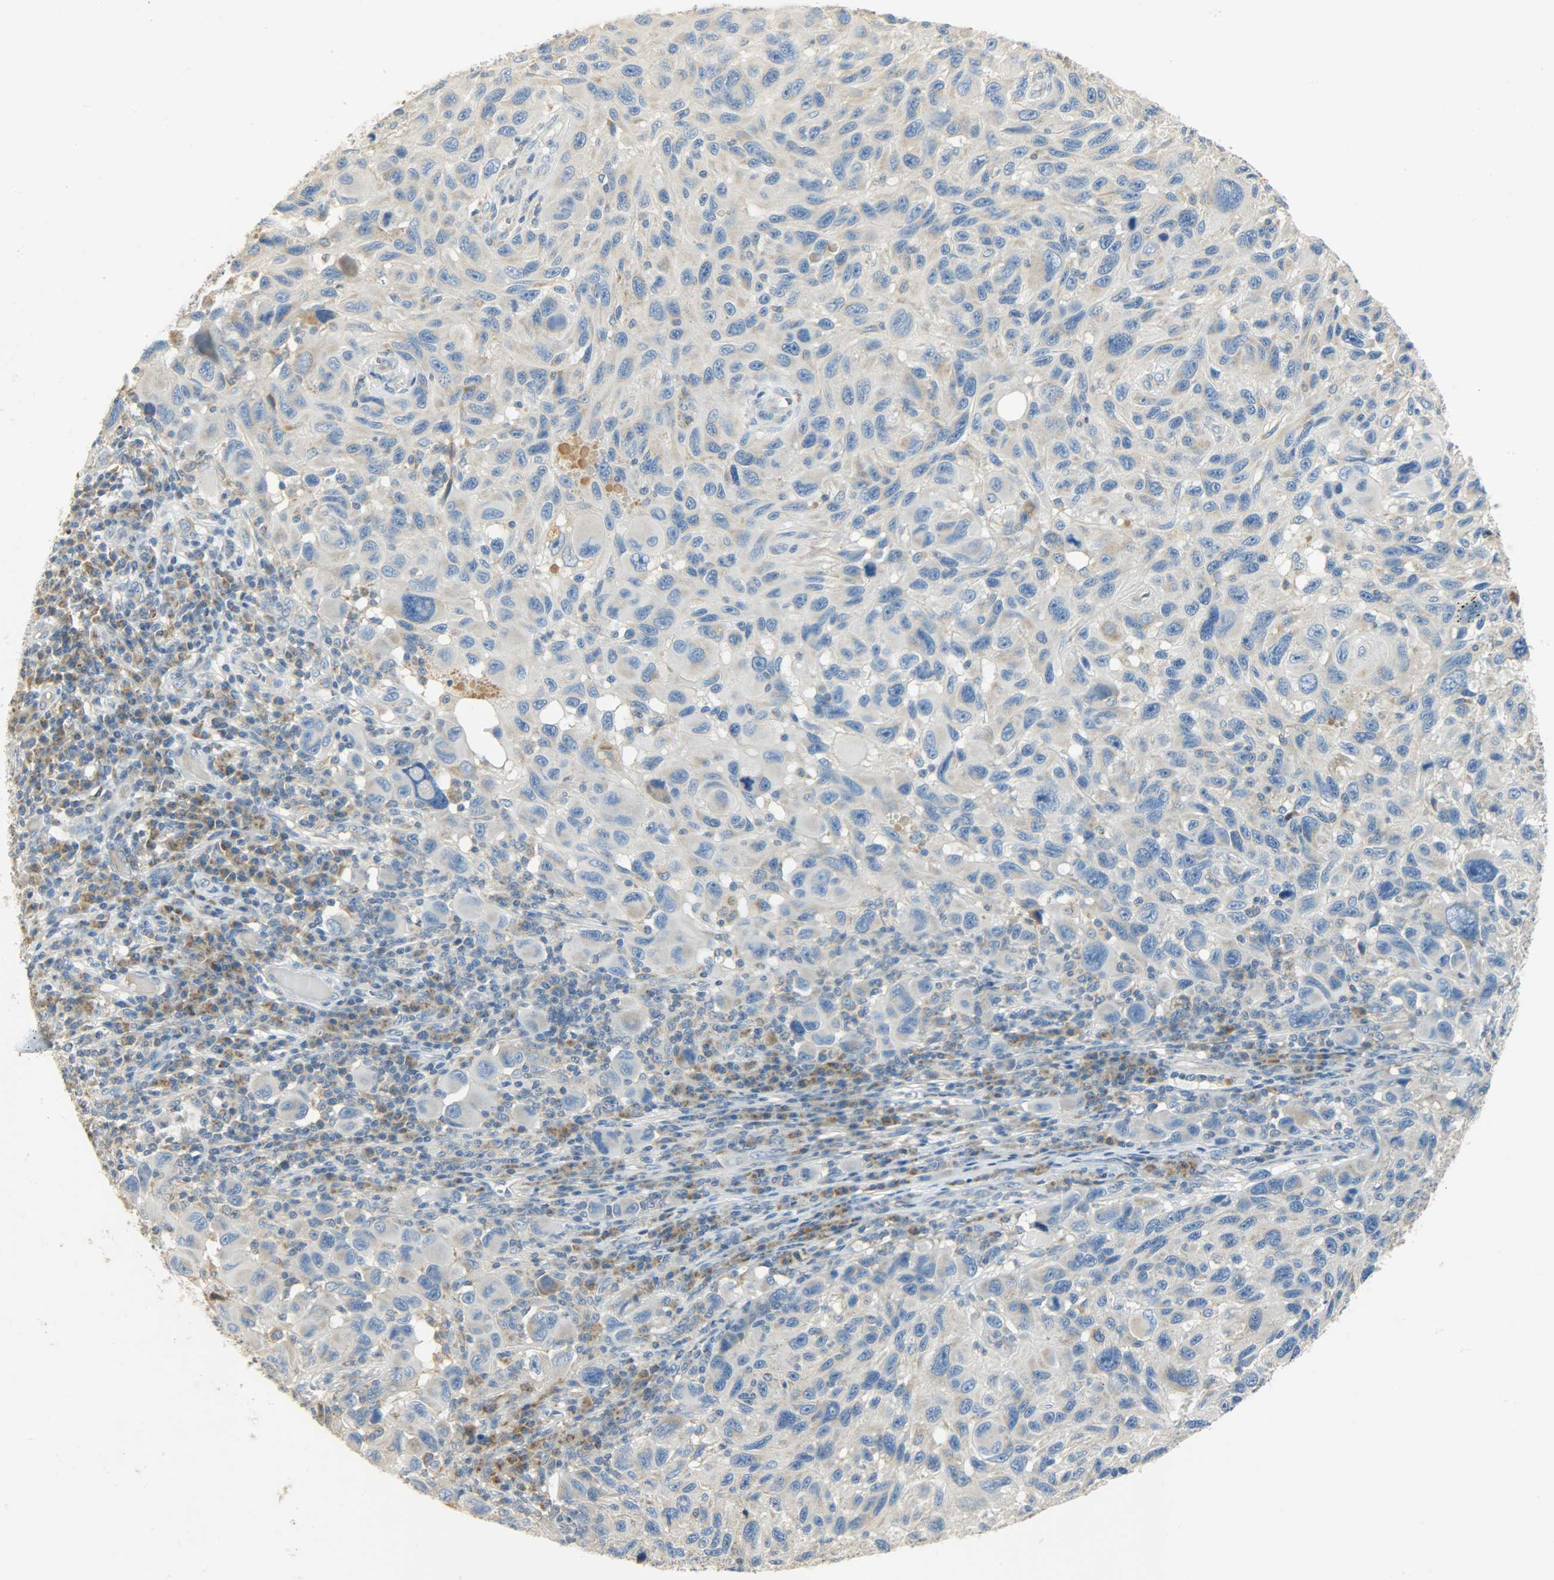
{"staining": {"intensity": "weak", "quantity": "25%-75%", "location": "cytoplasmic/membranous"}, "tissue": "melanoma", "cell_type": "Tumor cells", "image_type": "cancer", "snomed": [{"axis": "morphology", "description": "Malignant melanoma, NOS"}, {"axis": "topography", "description": "Skin"}], "caption": "Malignant melanoma stained with a protein marker reveals weak staining in tumor cells.", "gene": "NNT", "patient": {"sex": "male", "age": 53}}